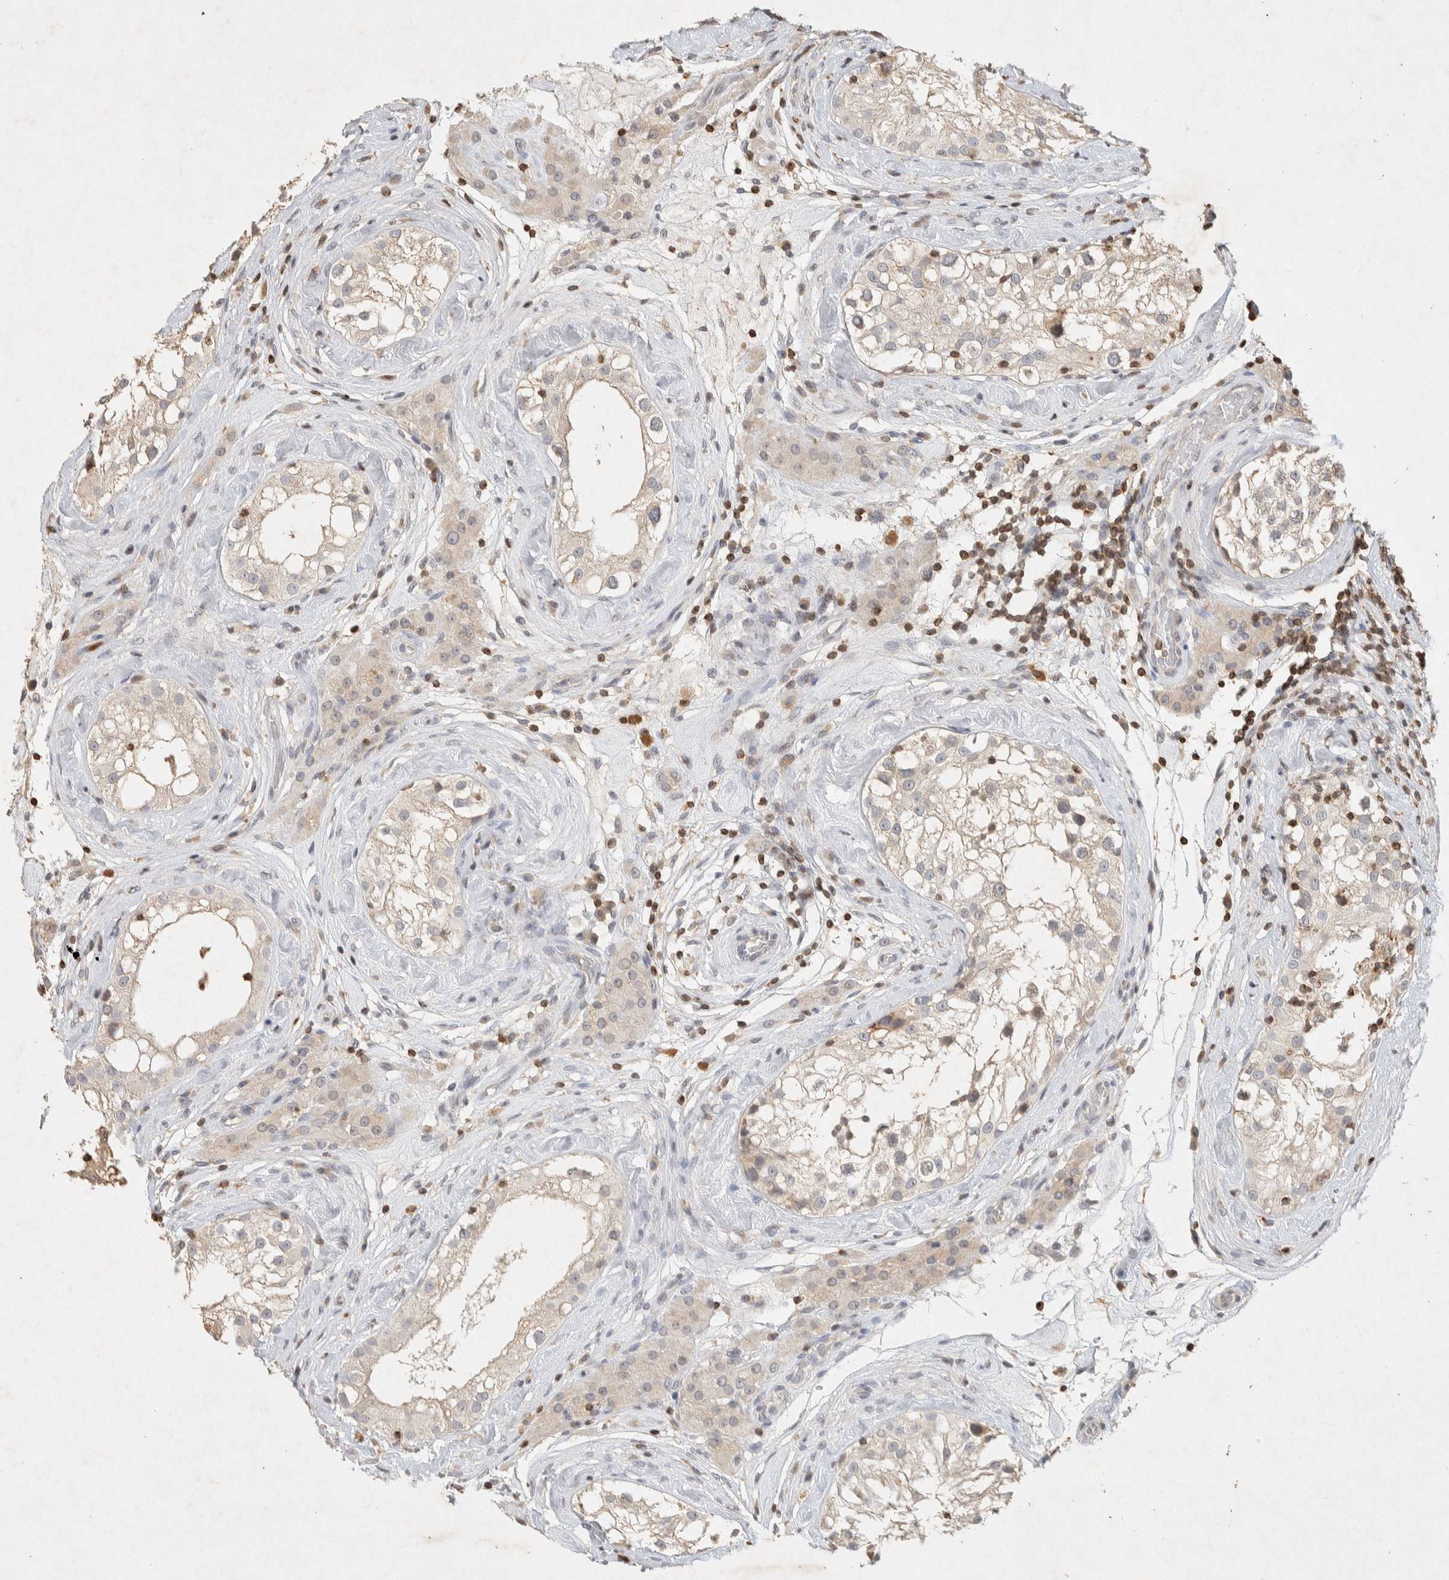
{"staining": {"intensity": "weak", "quantity": "25%-75%", "location": "cytoplasmic/membranous"}, "tissue": "testis", "cell_type": "Cells in seminiferous ducts", "image_type": "normal", "snomed": [{"axis": "morphology", "description": "Normal tissue, NOS"}, {"axis": "topography", "description": "Testis"}], "caption": "Cells in seminiferous ducts display weak cytoplasmic/membranous staining in about 25%-75% of cells in benign testis.", "gene": "RAC2", "patient": {"sex": "male", "age": 46}}